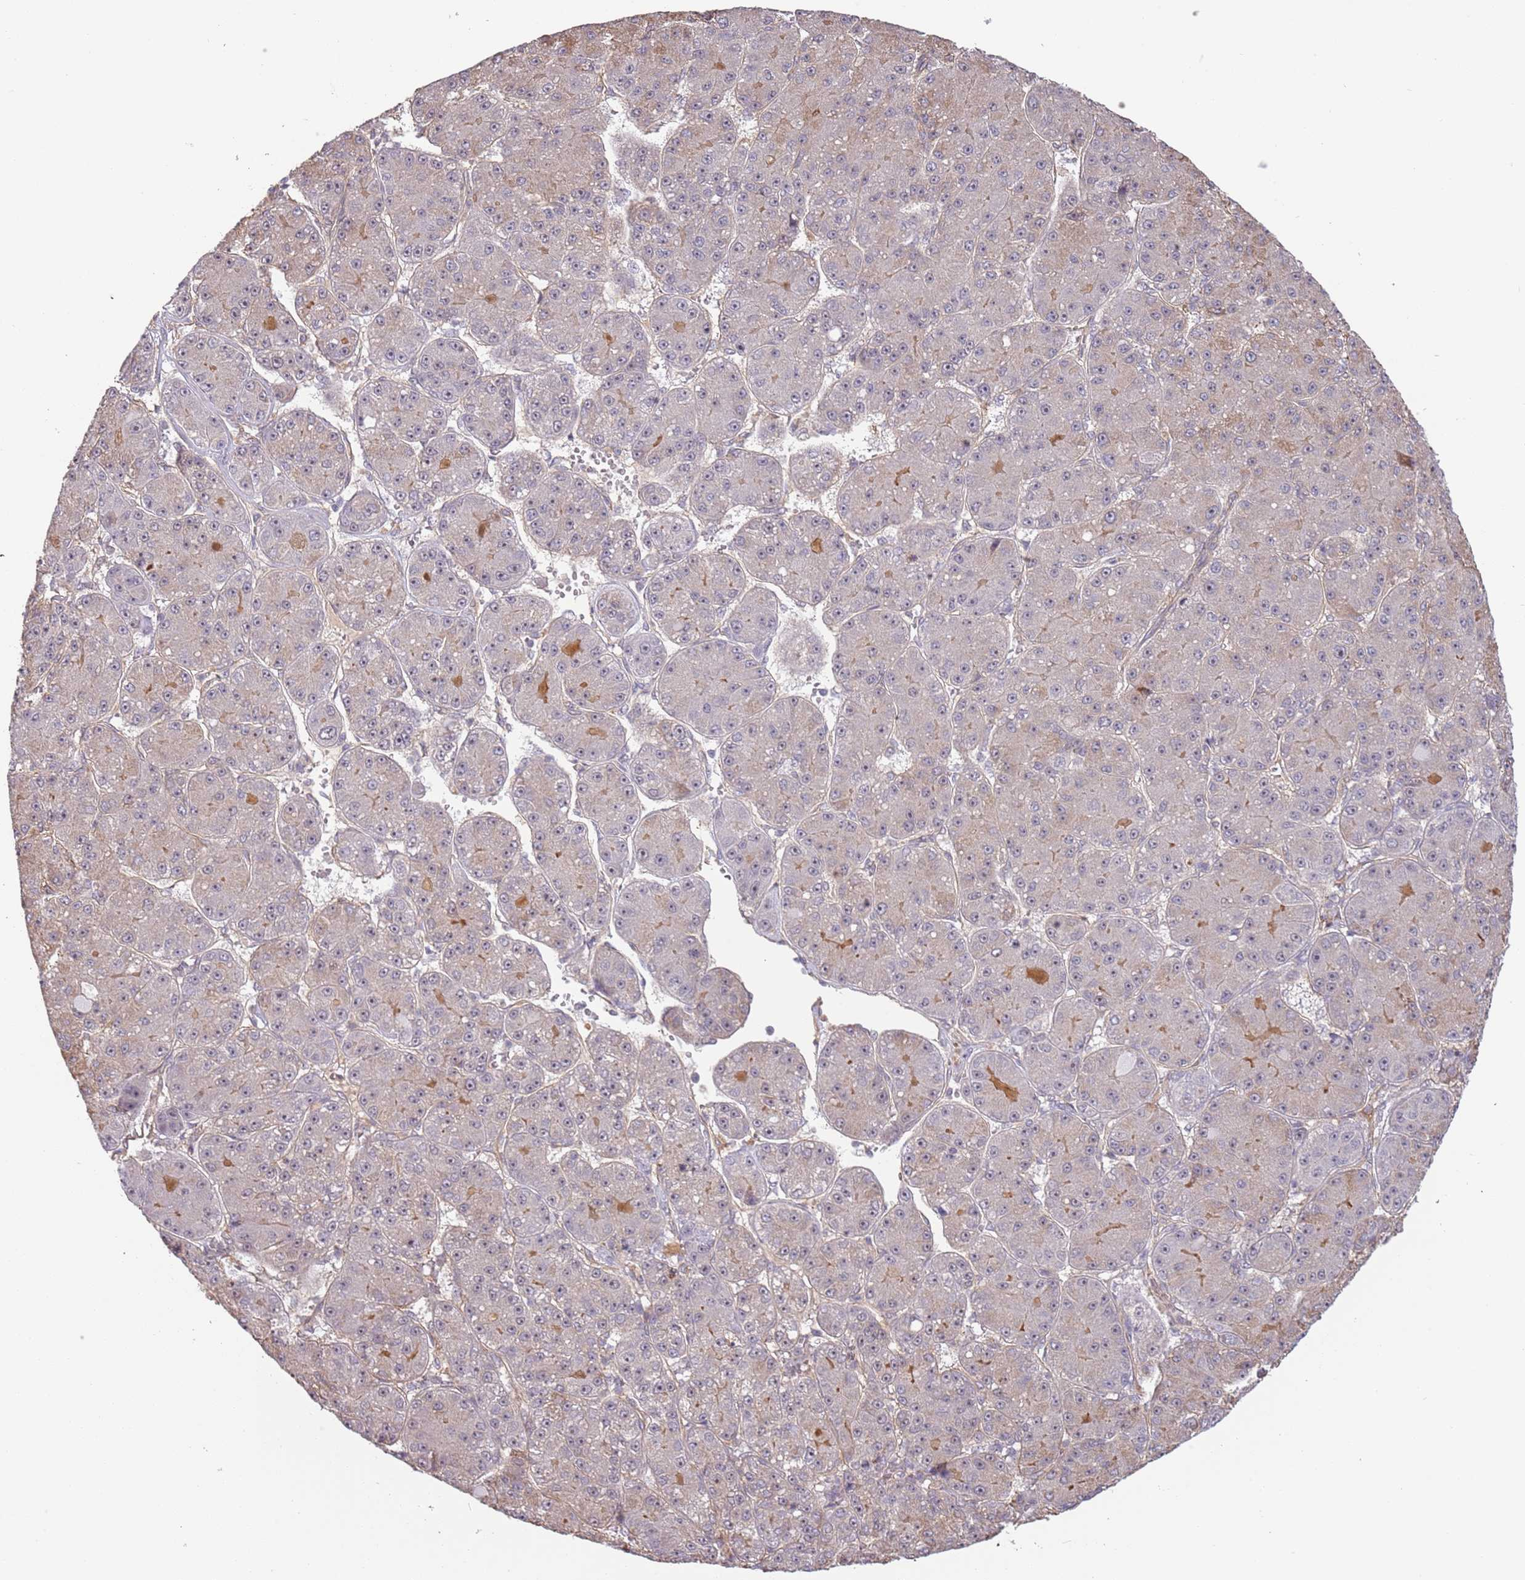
{"staining": {"intensity": "weak", "quantity": "<25%", "location": "cytoplasmic/membranous"}, "tissue": "liver cancer", "cell_type": "Tumor cells", "image_type": "cancer", "snomed": [{"axis": "morphology", "description": "Carcinoma, Hepatocellular, NOS"}, {"axis": "topography", "description": "Liver"}], "caption": "Immunohistochemistry image of neoplastic tissue: liver hepatocellular carcinoma stained with DAB (3,3'-diaminobenzidine) displays no significant protein positivity in tumor cells.", "gene": "SURF2", "patient": {"sex": "male", "age": 67}}